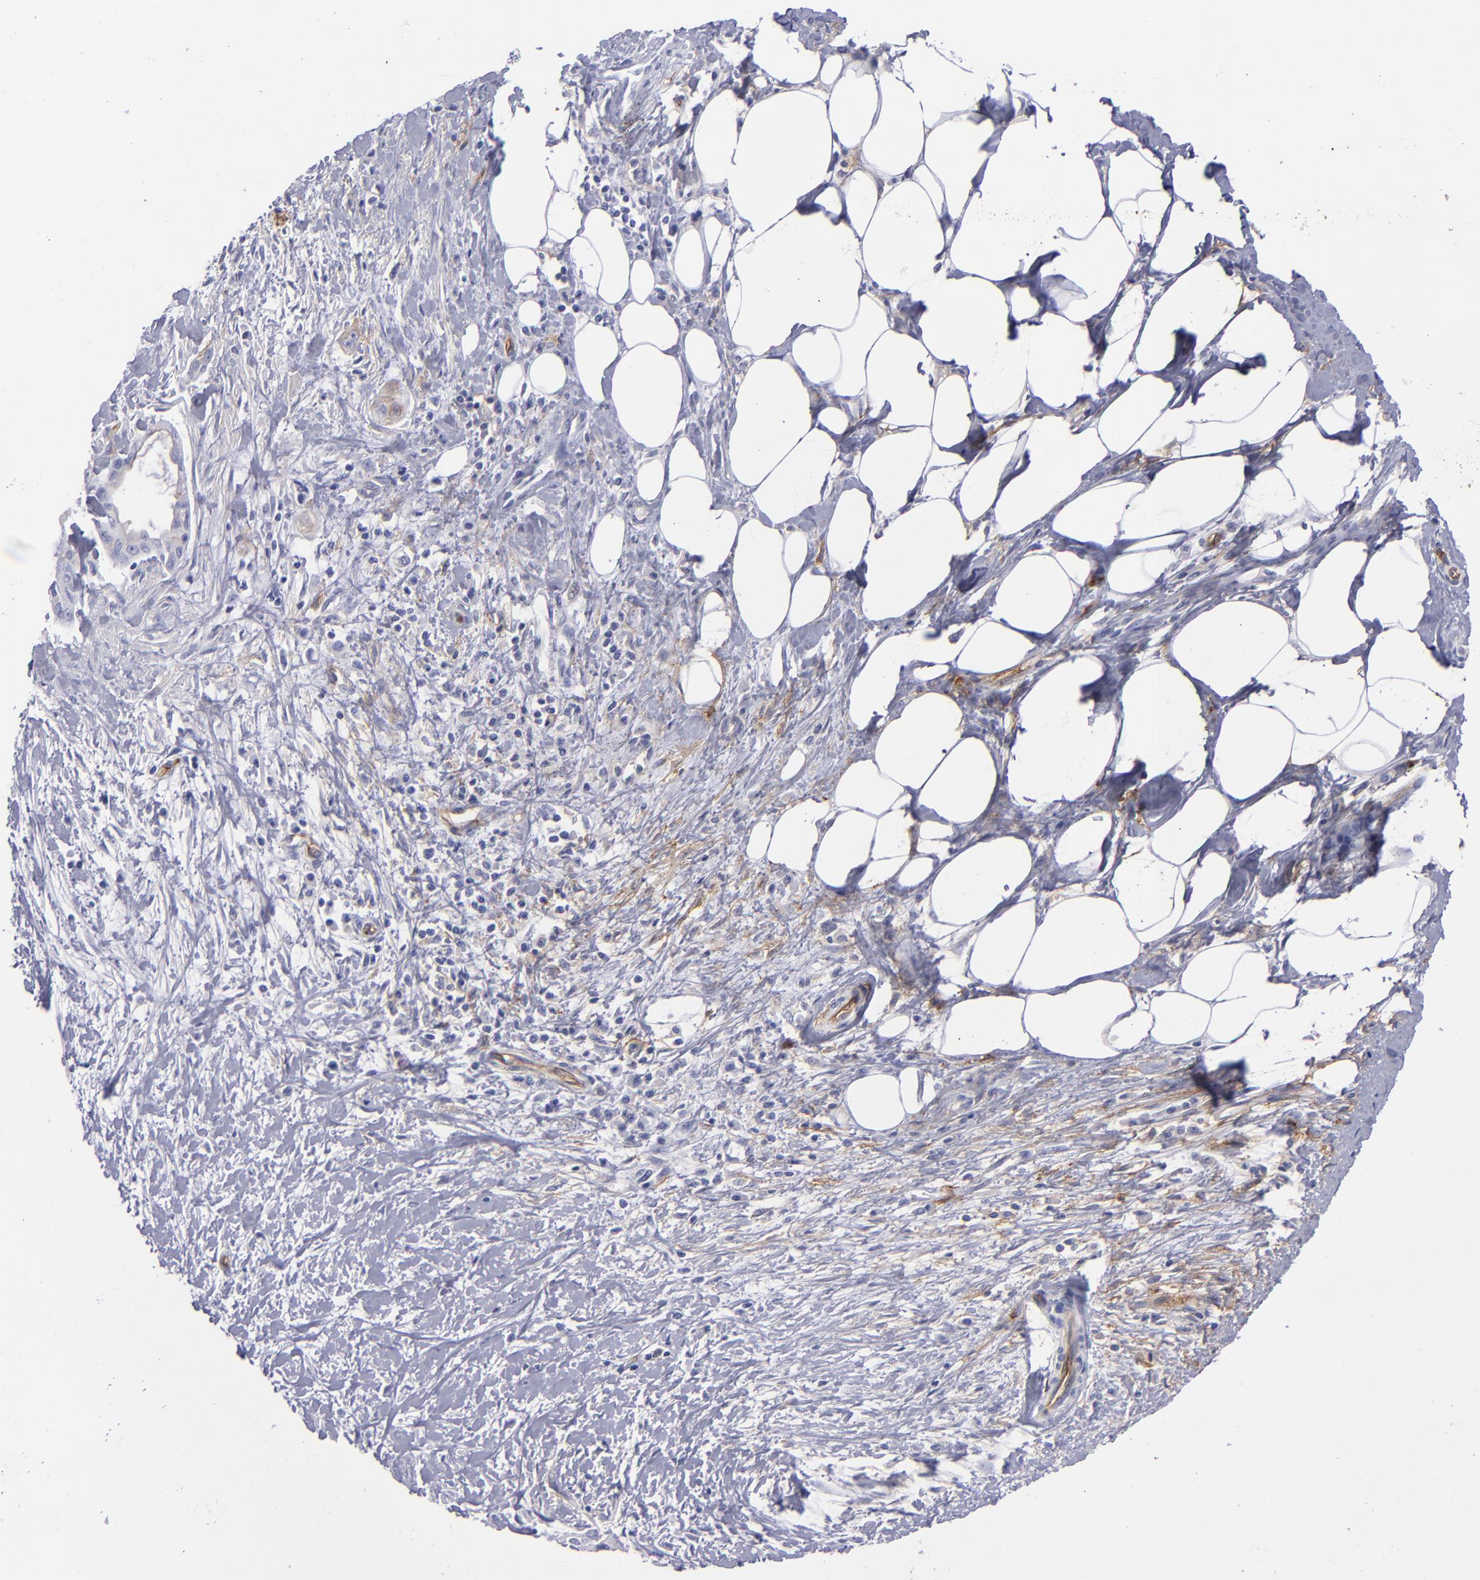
{"staining": {"intensity": "weak", "quantity": "25%-75%", "location": "cytoplasmic/membranous"}, "tissue": "pancreatic cancer", "cell_type": "Tumor cells", "image_type": "cancer", "snomed": [{"axis": "morphology", "description": "Adenocarcinoma, NOS"}, {"axis": "topography", "description": "Pancreas"}], "caption": "Pancreatic cancer was stained to show a protein in brown. There is low levels of weak cytoplasmic/membranous expression in about 25%-75% of tumor cells.", "gene": "ACE", "patient": {"sex": "male", "age": 59}}